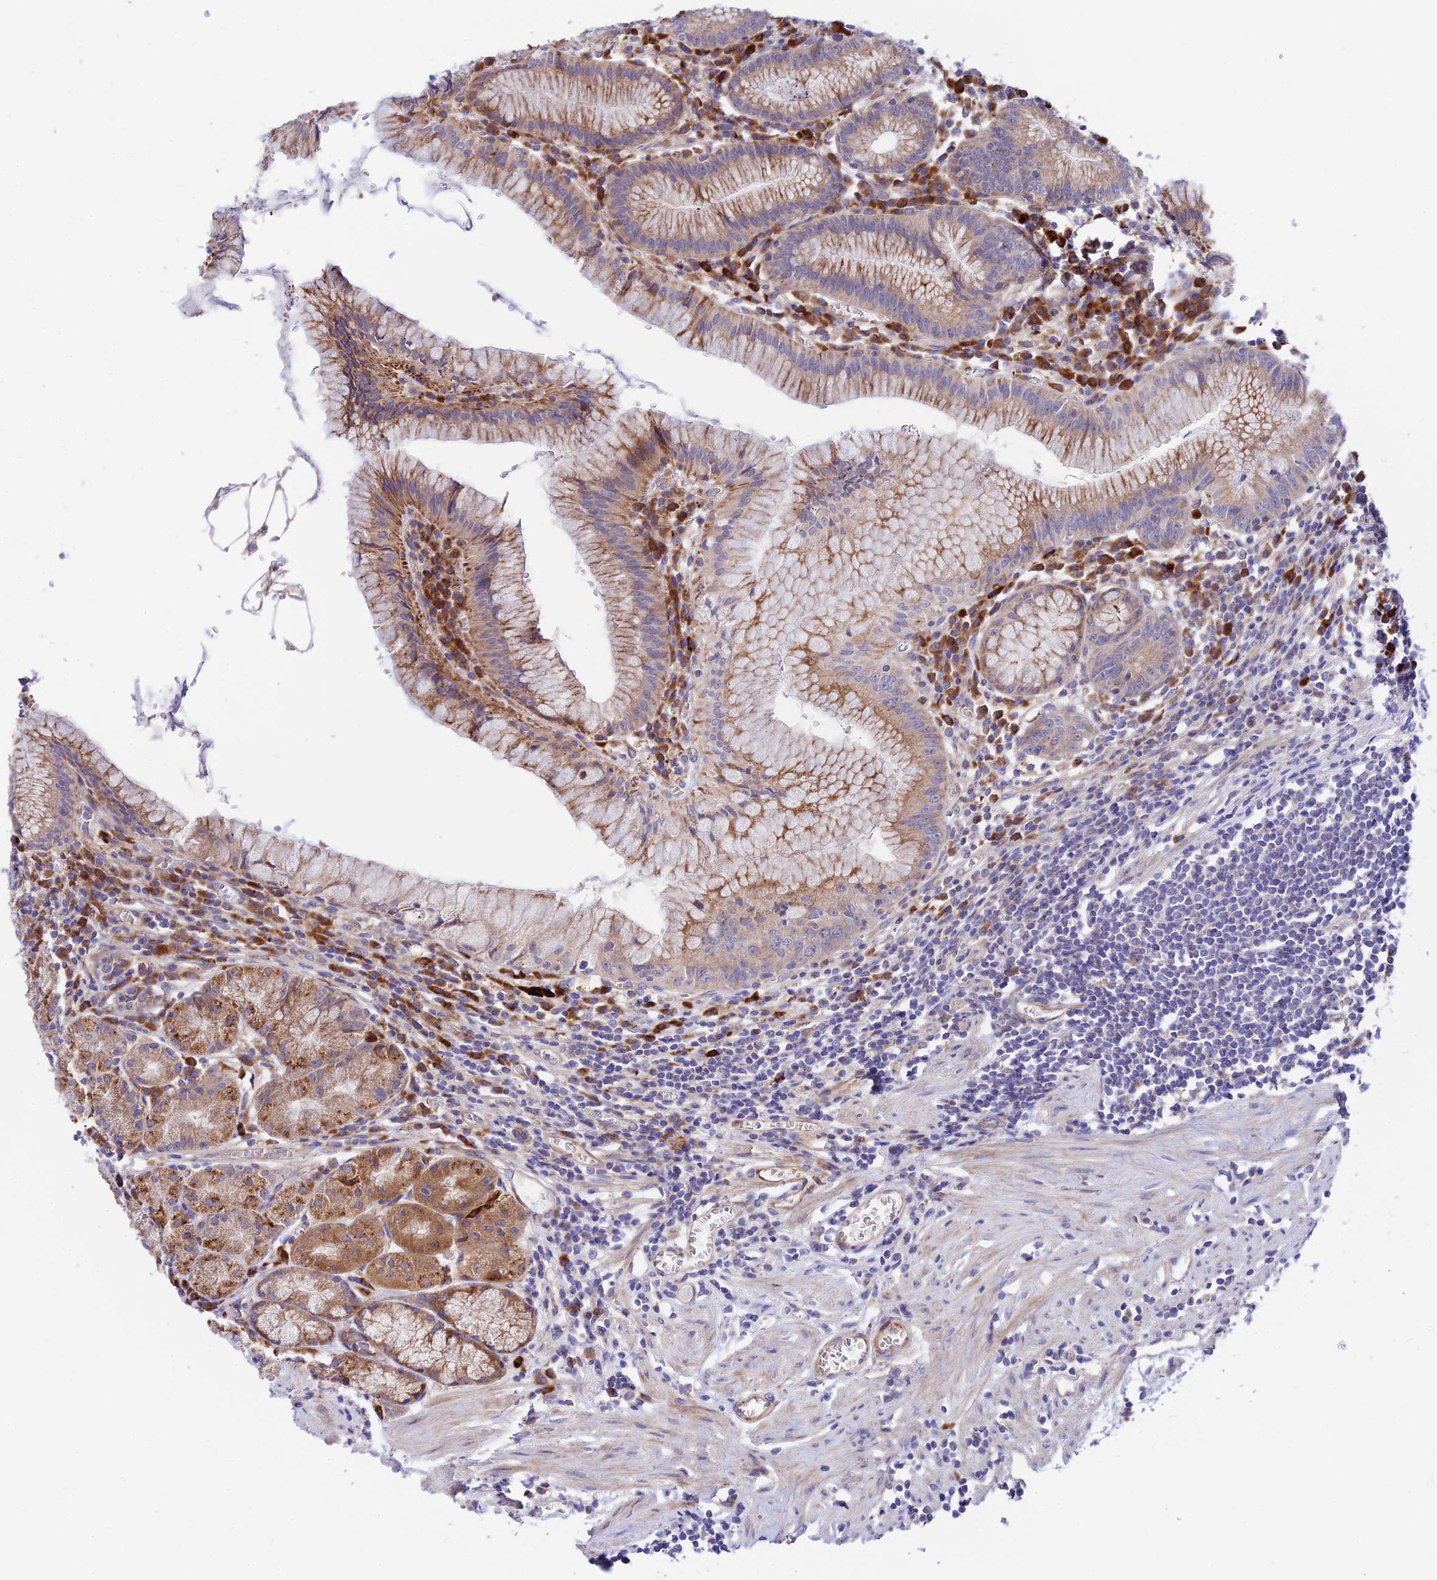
{"staining": {"intensity": "moderate", "quantity": ">75%", "location": "cytoplasmic/membranous"}, "tissue": "stomach", "cell_type": "Glandular cells", "image_type": "normal", "snomed": [{"axis": "morphology", "description": "Normal tissue, NOS"}, {"axis": "topography", "description": "Stomach"}], "caption": "Normal stomach was stained to show a protein in brown. There is medium levels of moderate cytoplasmic/membranous expression in about >75% of glandular cells. (DAB = brown stain, brightfield microscopy at high magnification).", "gene": "VPS13C", "patient": {"sex": "male", "age": 55}}